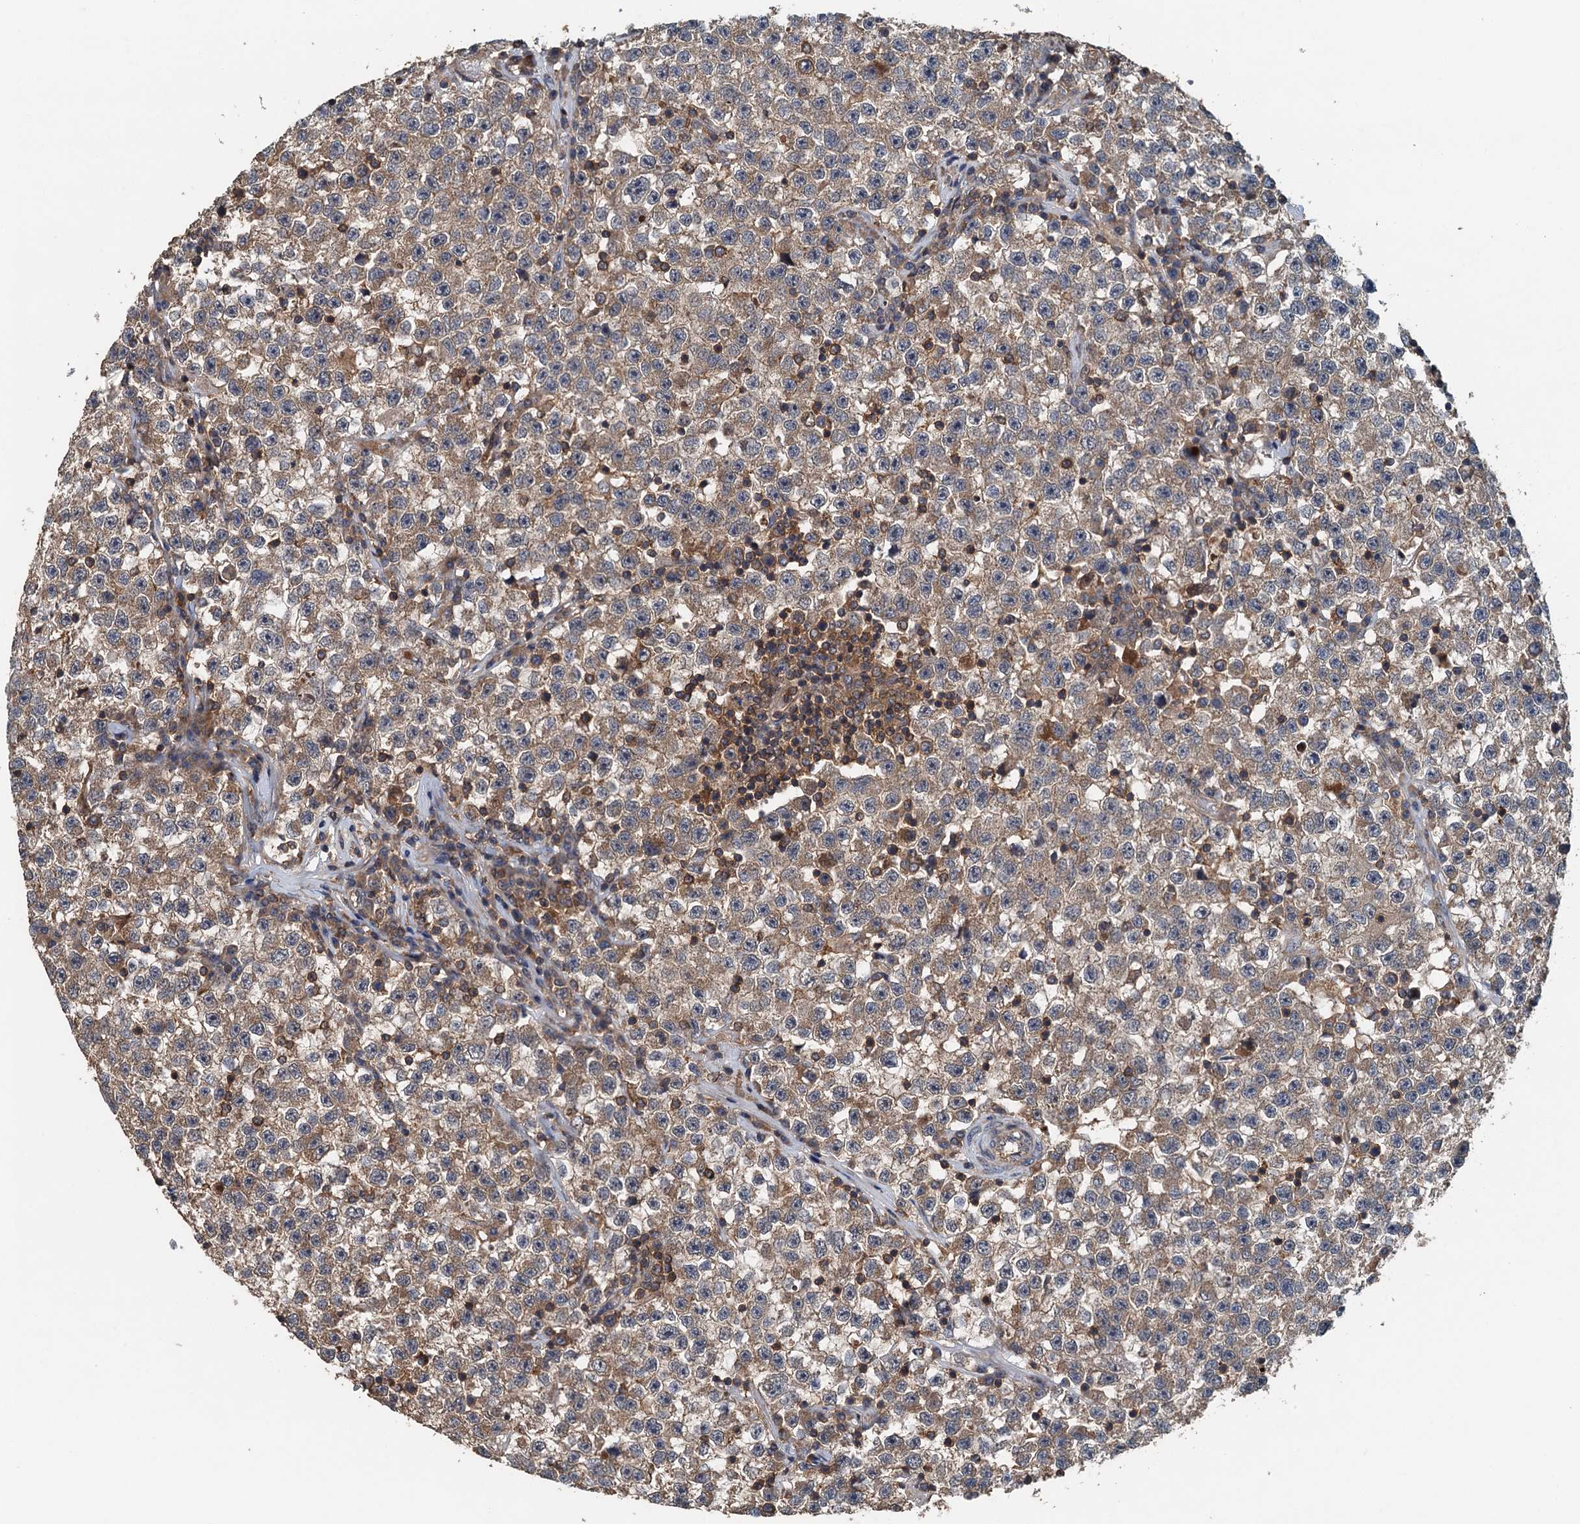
{"staining": {"intensity": "moderate", "quantity": ">75%", "location": "cytoplasmic/membranous"}, "tissue": "testis cancer", "cell_type": "Tumor cells", "image_type": "cancer", "snomed": [{"axis": "morphology", "description": "Seminoma, NOS"}, {"axis": "topography", "description": "Testis"}], "caption": "A medium amount of moderate cytoplasmic/membranous positivity is seen in approximately >75% of tumor cells in seminoma (testis) tissue. (DAB = brown stain, brightfield microscopy at high magnification).", "gene": "BORCS5", "patient": {"sex": "male", "age": 22}}